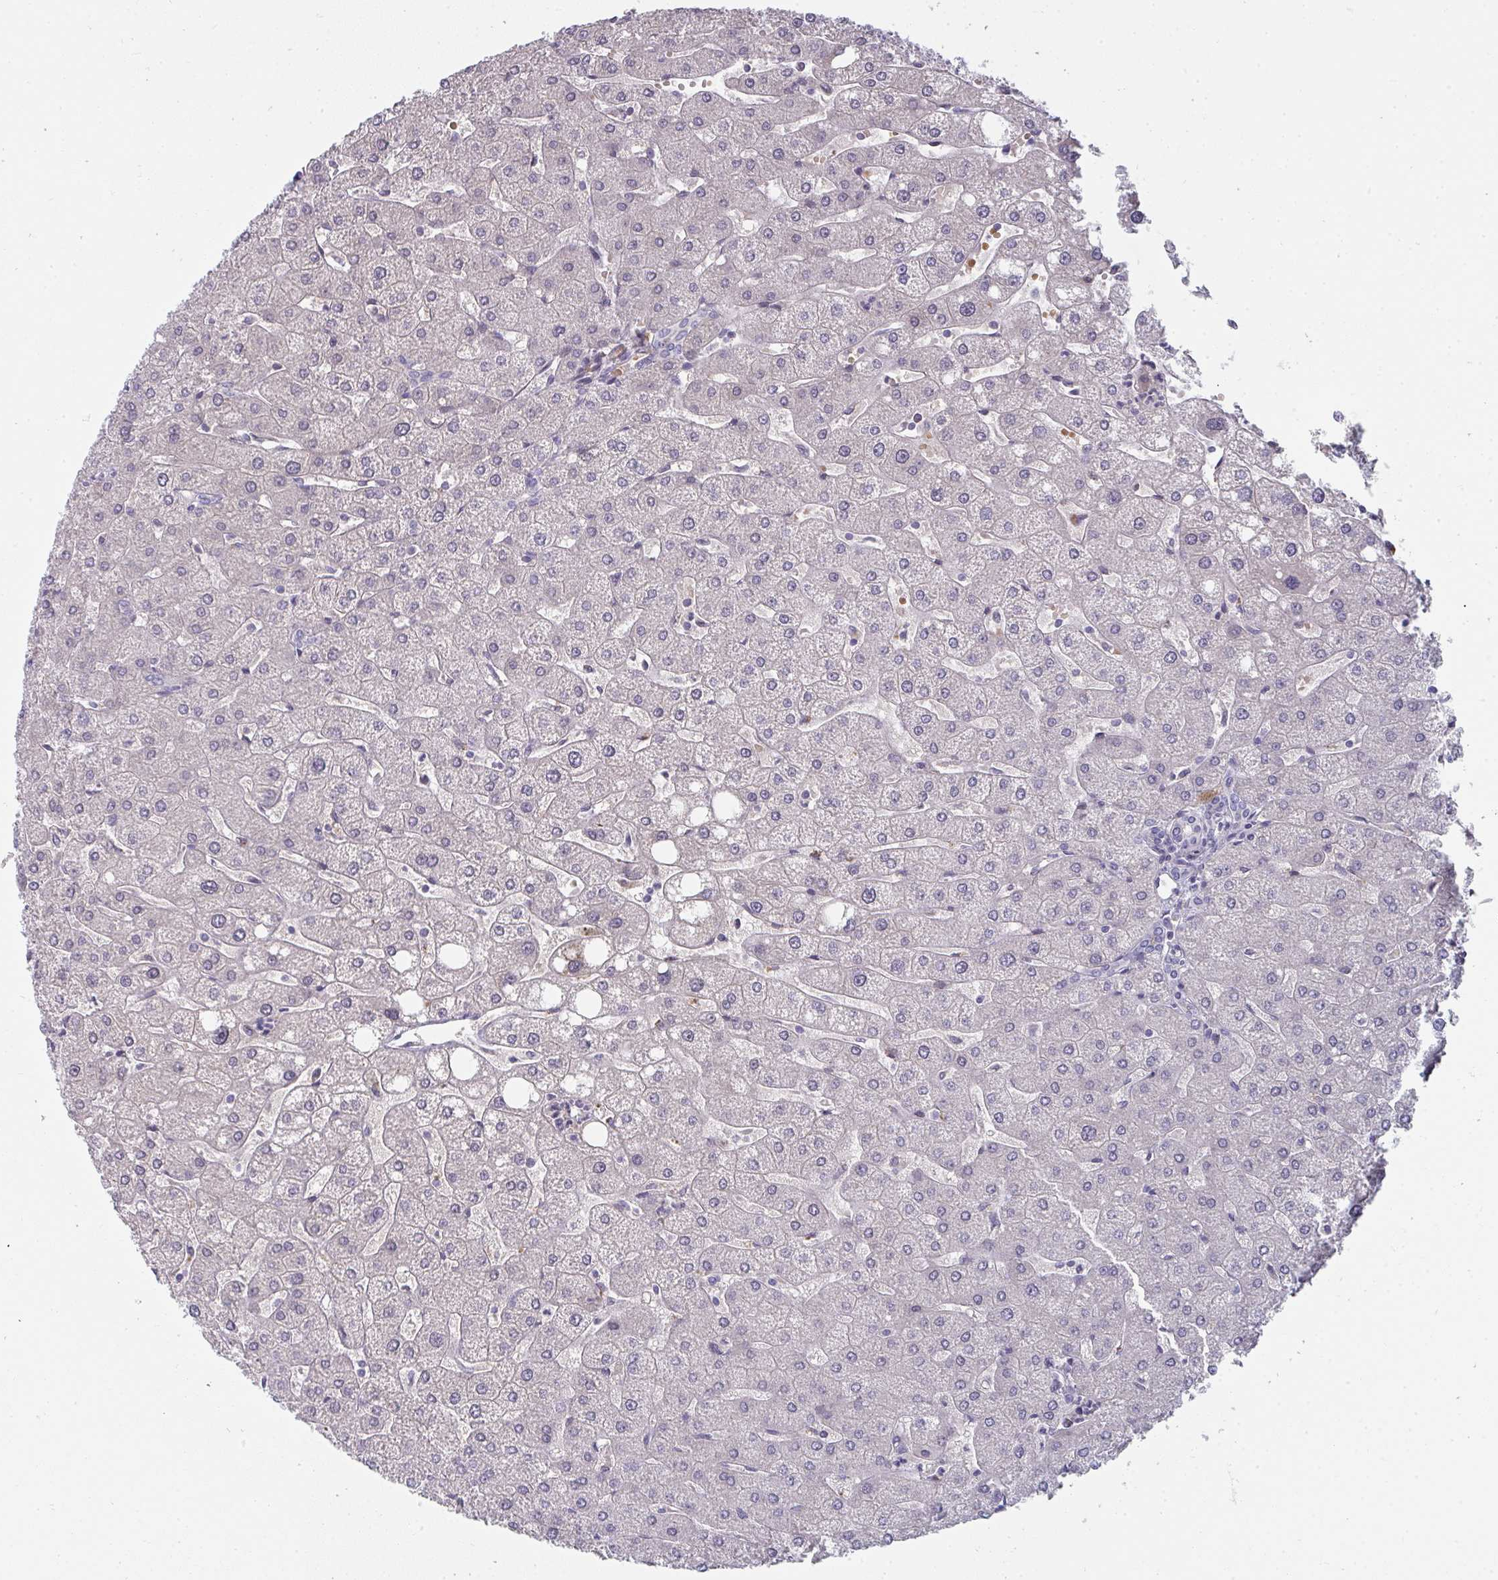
{"staining": {"intensity": "negative", "quantity": "none", "location": "none"}, "tissue": "liver", "cell_type": "Cholangiocytes", "image_type": "normal", "snomed": [{"axis": "morphology", "description": "Normal tissue, NOS"}, {"axis": "topography", "description": "Liver"}], "caption": "Immunohistochemical staining of benign liver reveals no significant positivity in cholangiocytes. (DAB IHC, high magnification).", "gene": "SHB", "patient": {"sex": "male", "age": 67}}